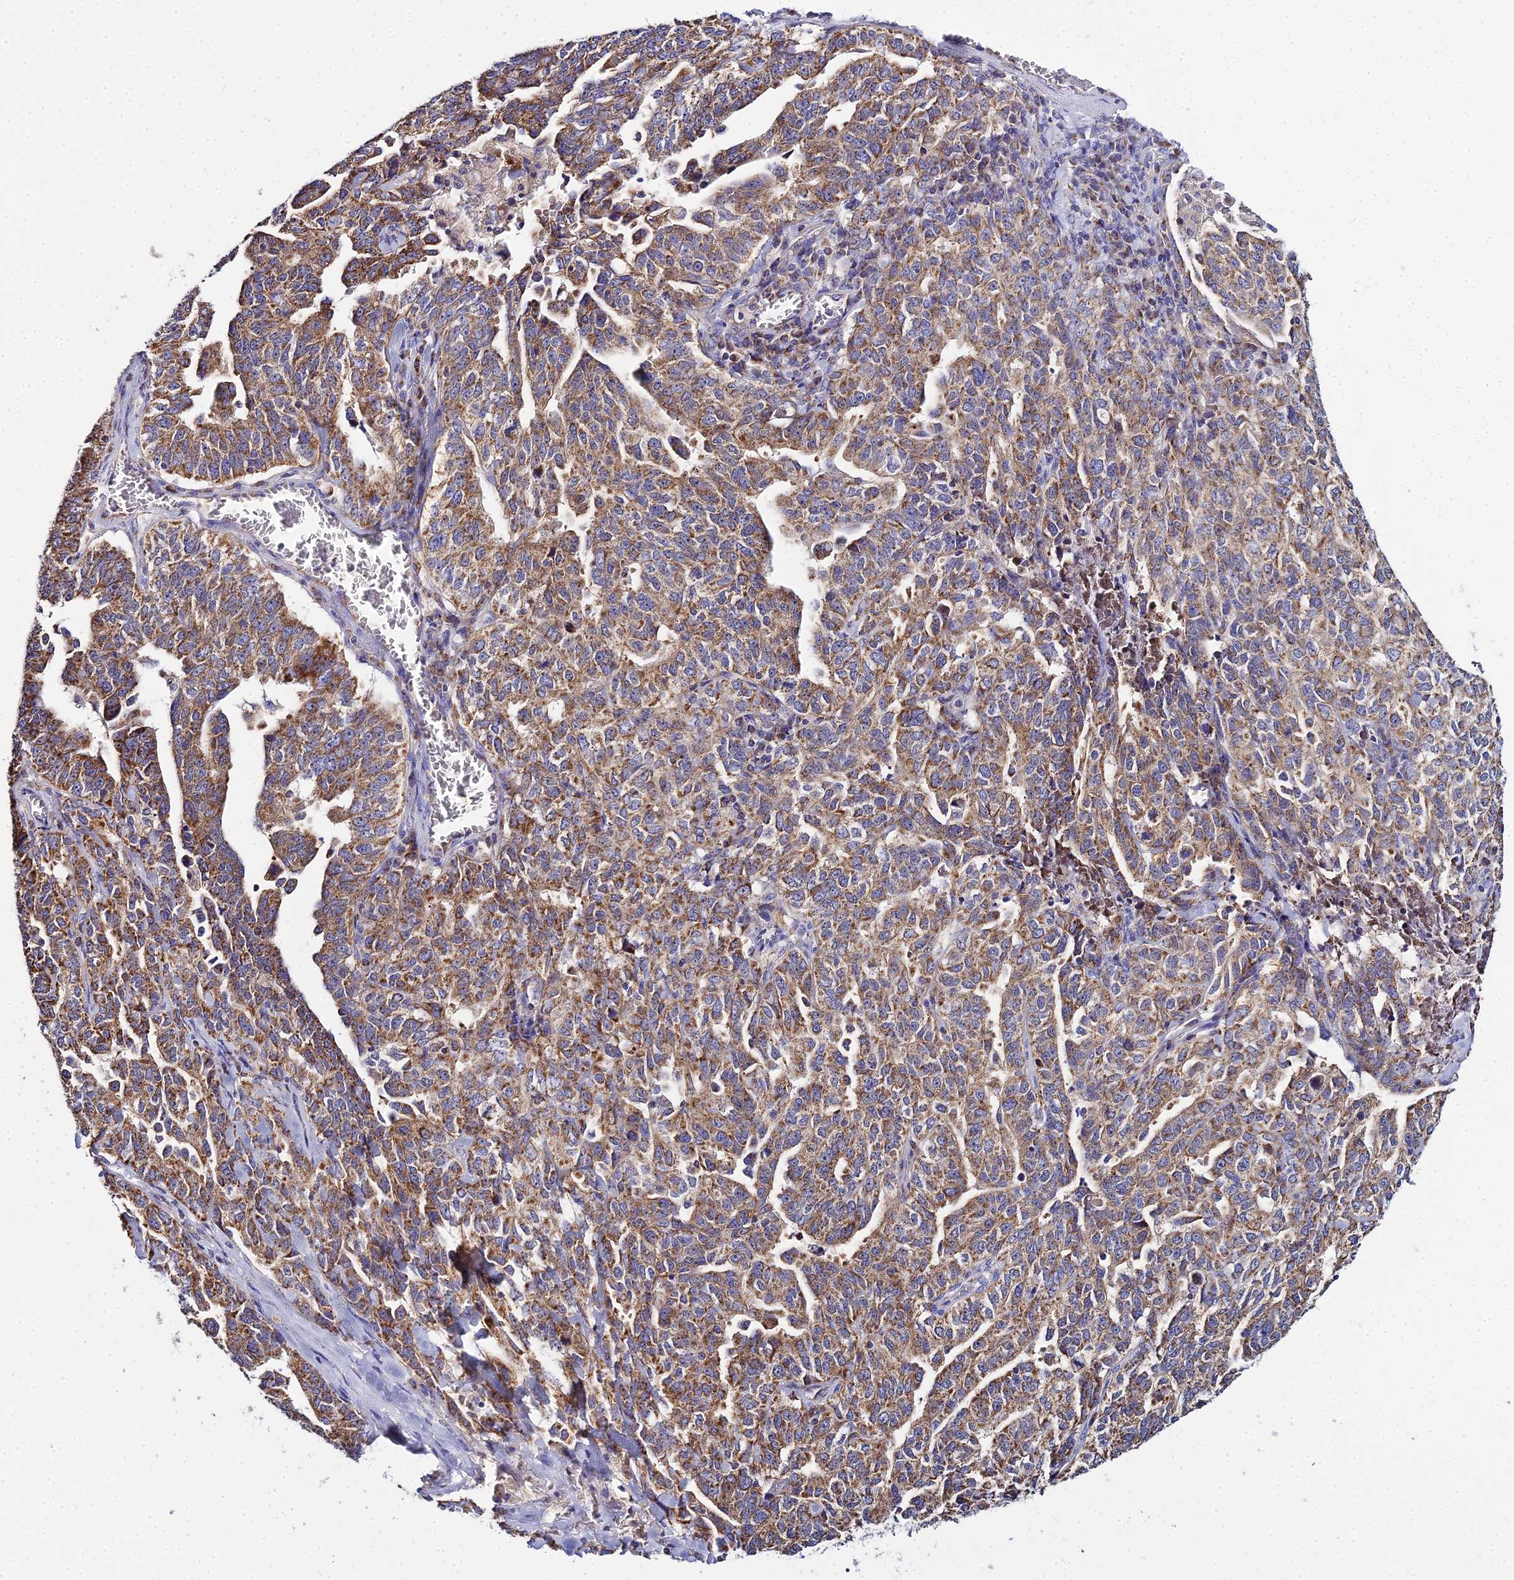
{"staining": {"intensity": "moderate", "quantity": ">75%", "location": "cytoplasmic/membranous"}, "tissue": "ovarian cancer", "cell_type": "Tumor cells", "image_type": "cancer", "snomed": [{"axis": "morphology", "description": "Carcinoma, endometroid"}, {"axis": "topography", "description": "Ovary"}], "caption": "Ovarian cancer (endometroid carcinoma) was stained to show a protein in brown. There is medium levels of moderate cytoplasmic/membranous expression in about >75% of tumor cells.", "gene": "TYW5", "patient": {"sex": "female", "age": 62}}